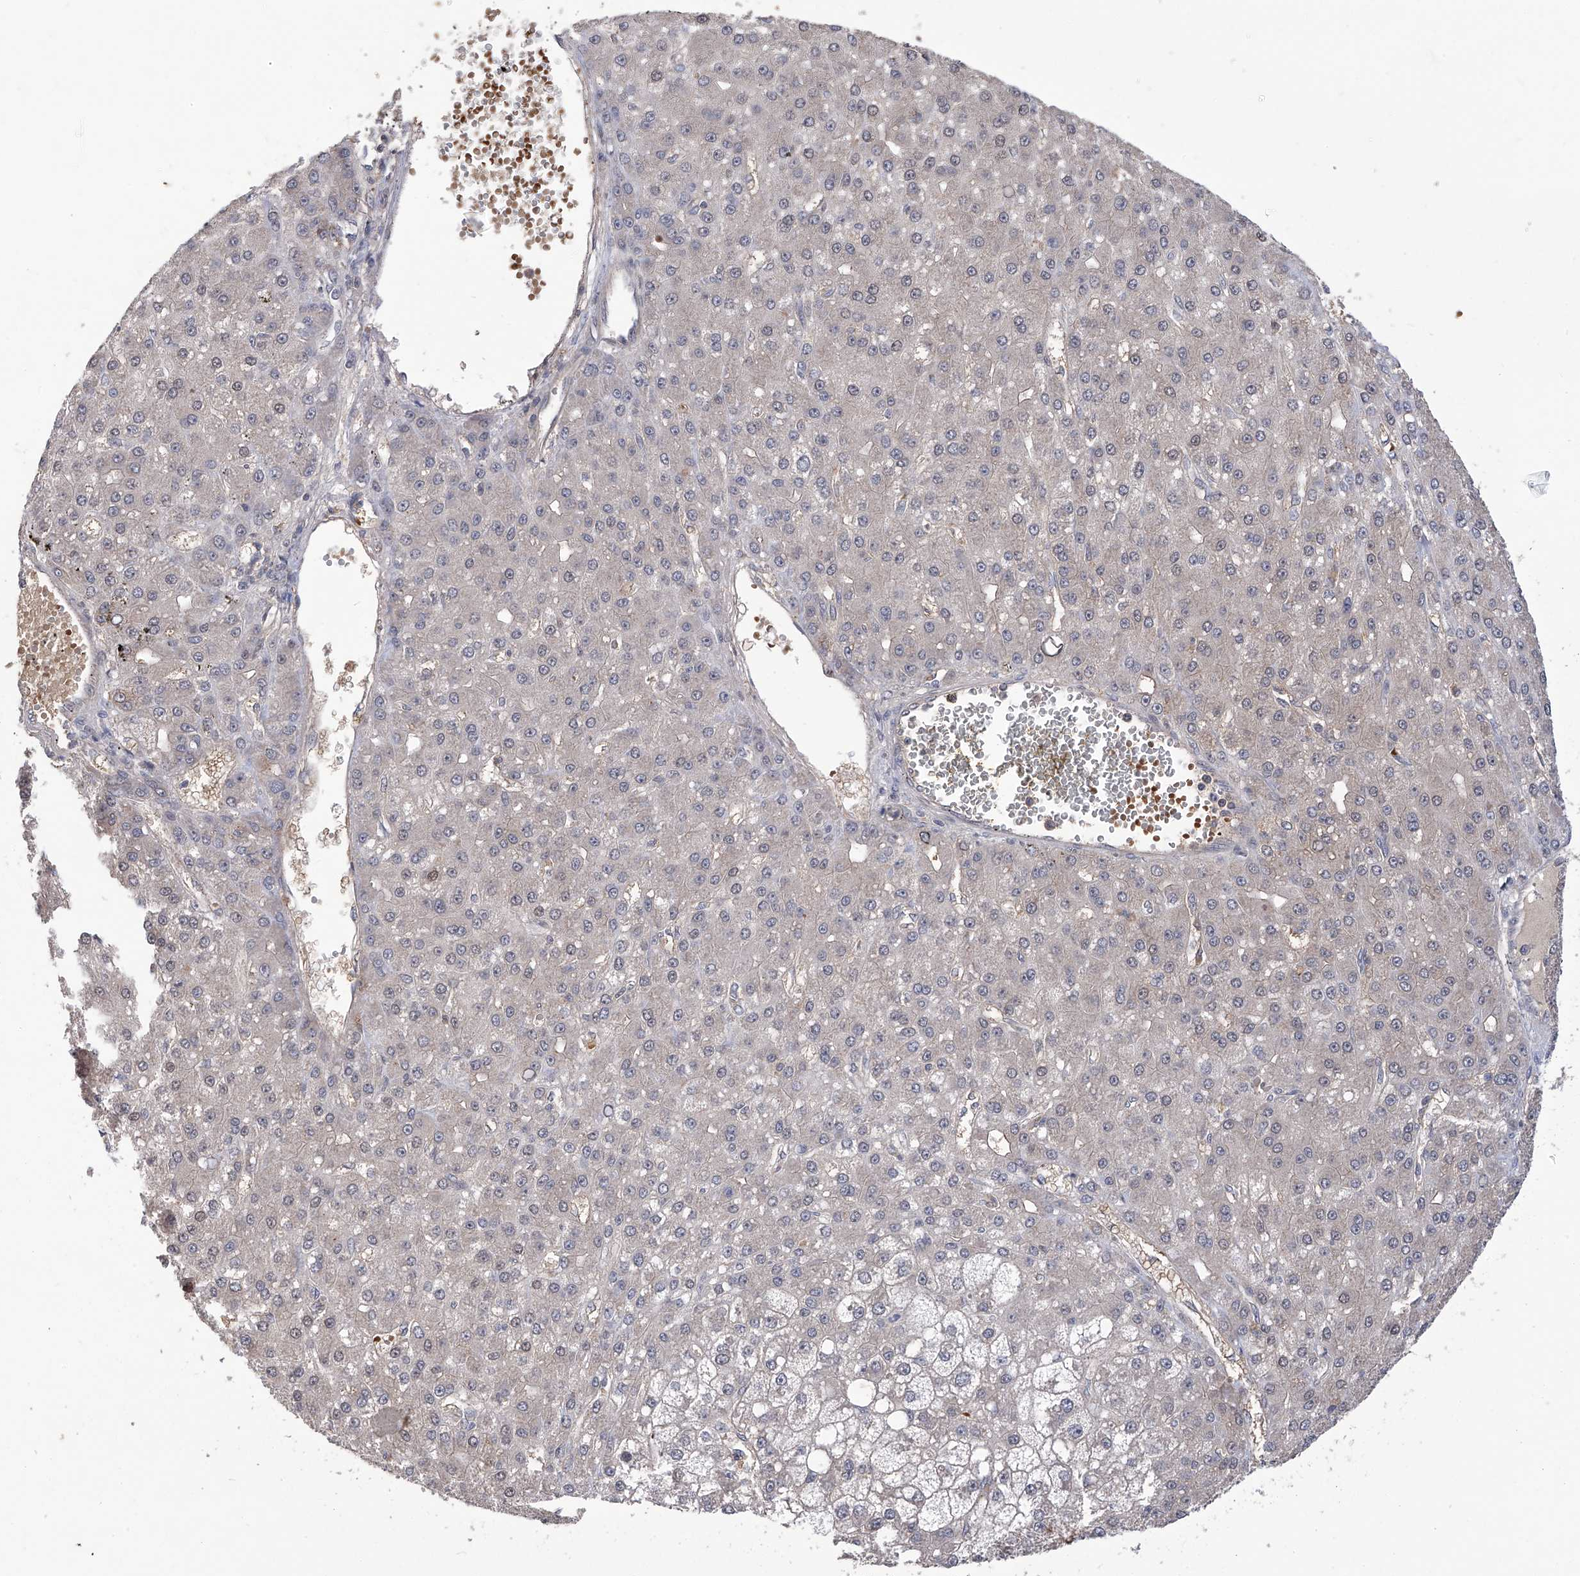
{"staining": {"intensity": "negative", "quantity": "none", "location": "none"}, "tissue": "liver cancer", "cell_type": "Tumor cells", "image_type": "cancer", "snomed": [{"axis": "morphology", "description": "Carcinoma, Hepatocellular, NOS"}, {"axis": "topography", "description": "Liver"}], "caption": "High power microscopy micrograph of an immunohistochemistry photomicrograph of liver hepatocellular carcinoma, revealing no significant staining in tumor cells.", "gene": "LYSMD4", "patient": {"sex": "male", "age": 67}}